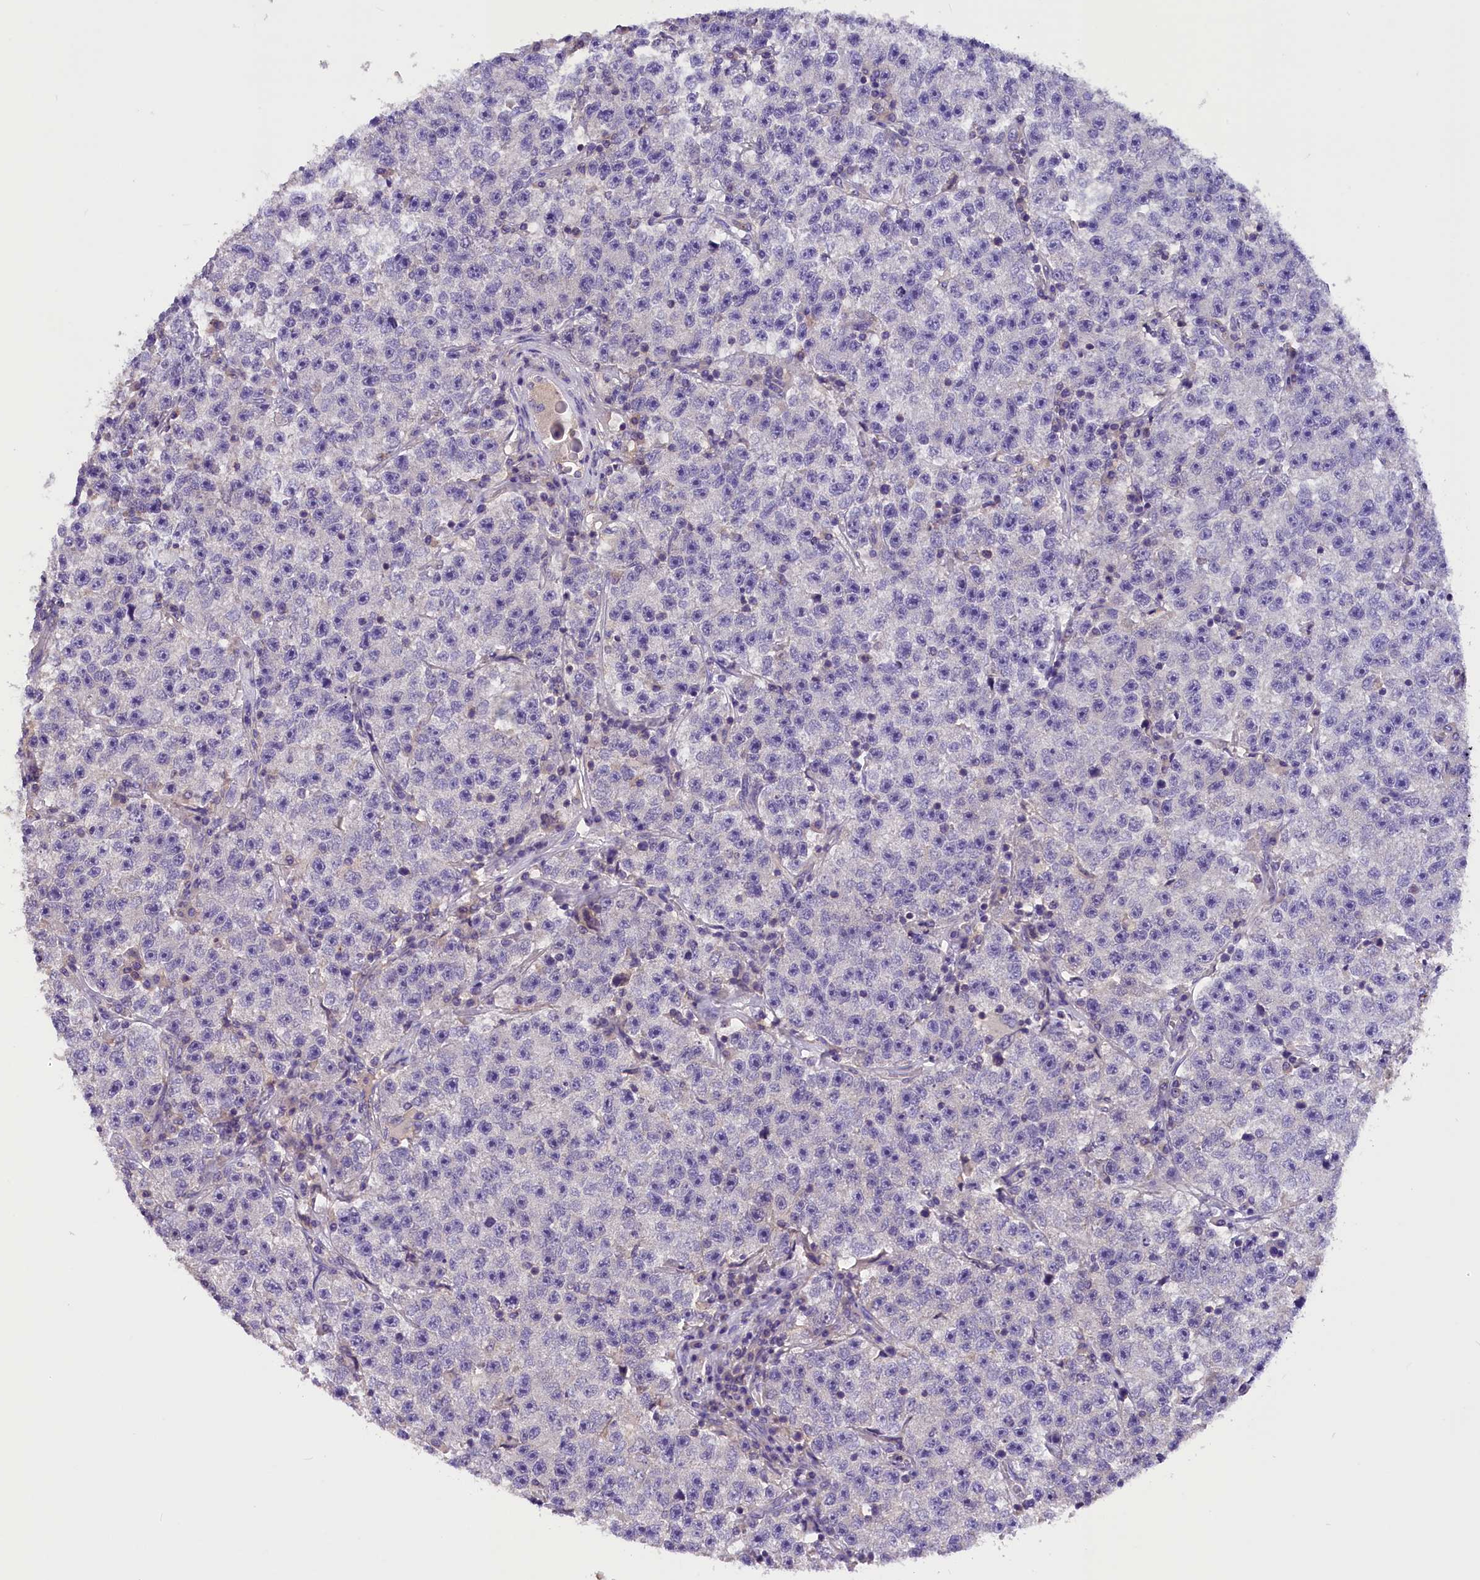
{"staining": {"intensity": "negative", "quantity": "none", "location": "none"}, "tissue": "testis cancer", "cell_type": "Tumor cells", "image_type": "cancer", "snomed": [{"axis": "morphology", "description": "Seminoma, NOS"}, {"axis": "topography", "description": "Testis"}], "caption": "Testis cancer (seminoma) was stained to show a protein in brown. There is no significant expression in tumor cells.", "gene": "AP3B2", "patient": {"sex": "male", "age": 22}}